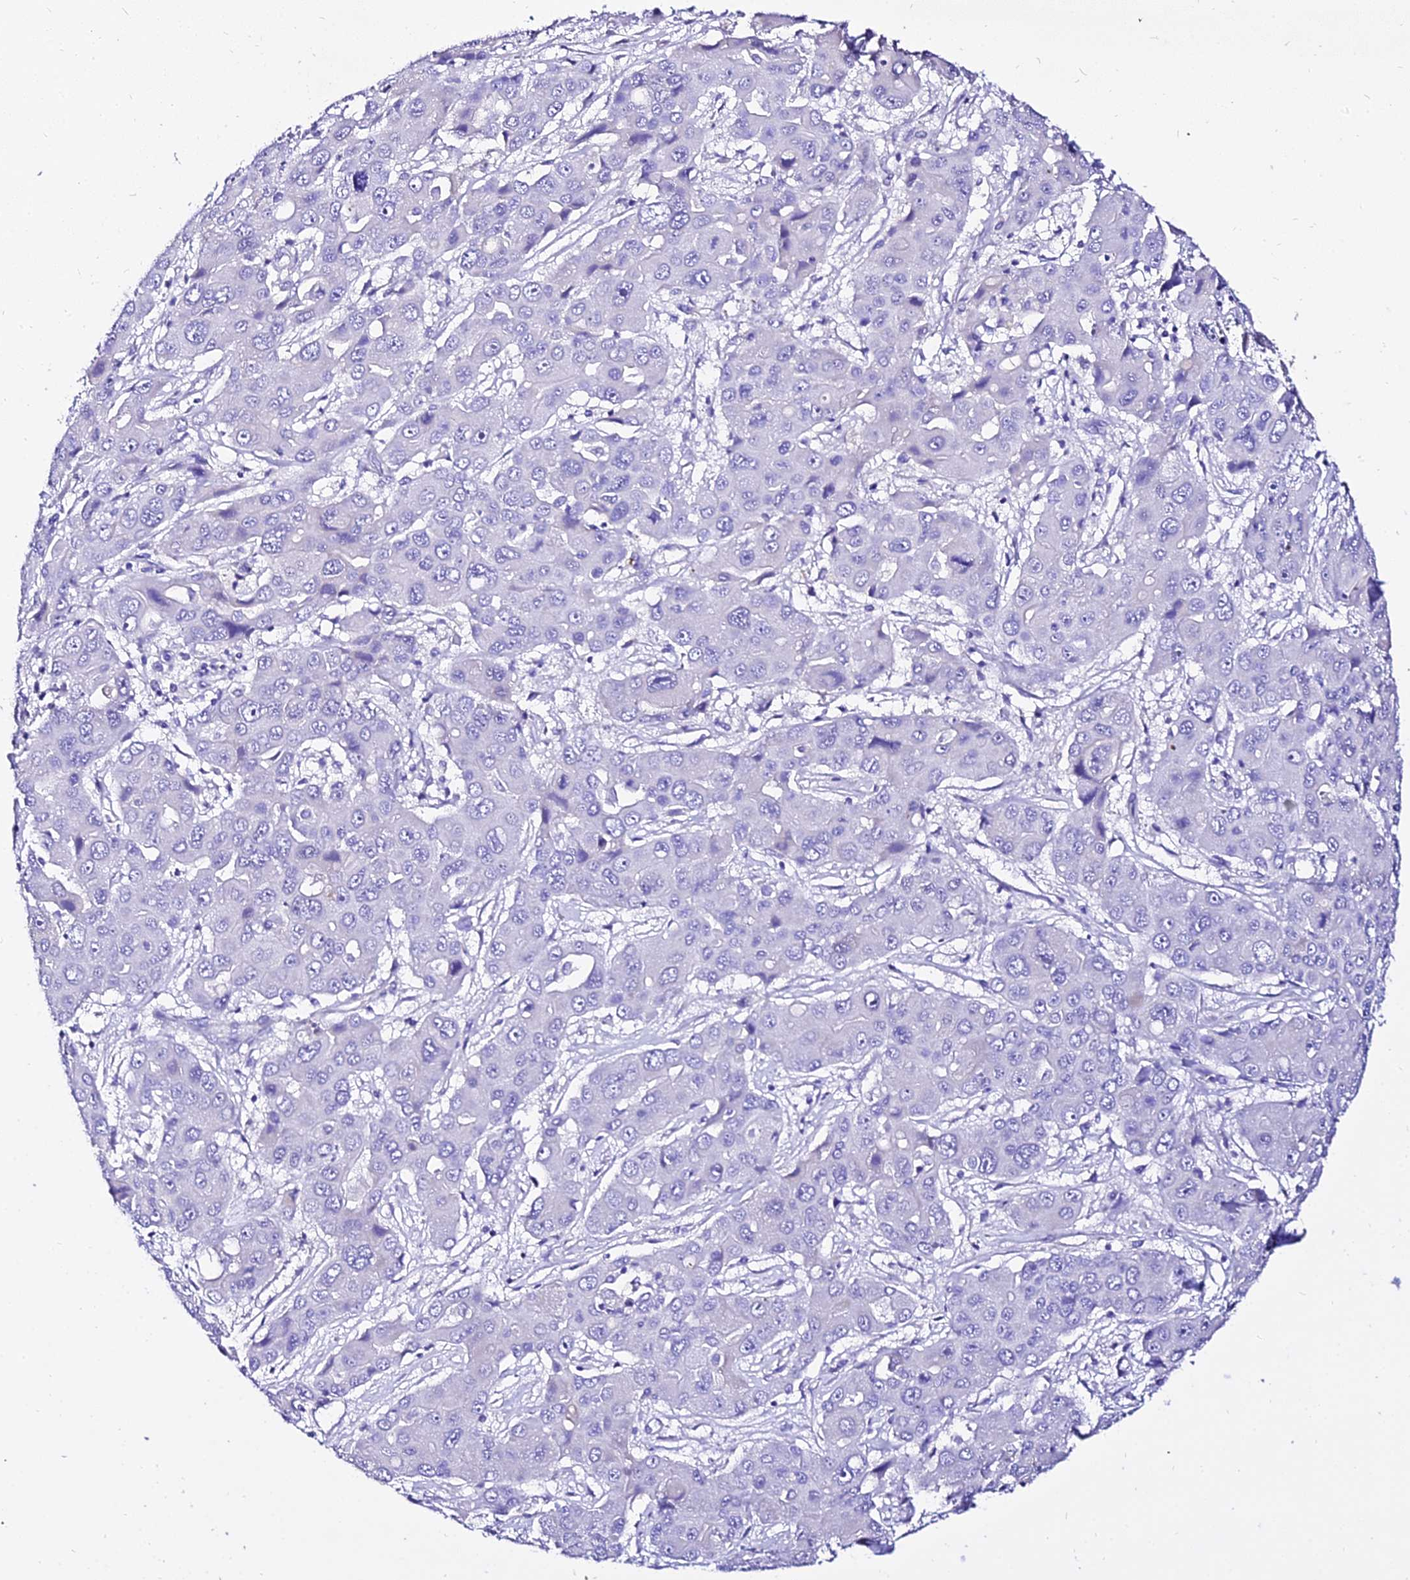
{"staining": {"intensity": "negative", "quantity": "none", "location": "none"}, "tissue": "liver cancer", "cell_type": "Tumor cells", "image_type": "cancer", "snomed": [{"axis": "morphology", "description": "Cholangiocarcinoma"}, {"axis": "topography", "description": "Liver"}], "caption": "Immunohistochemical staining of human liver cancer exhibits no significant staining in tumor cells.", "gene": "DEFB106A", "patient": {"sex": "male", "age": 67}}